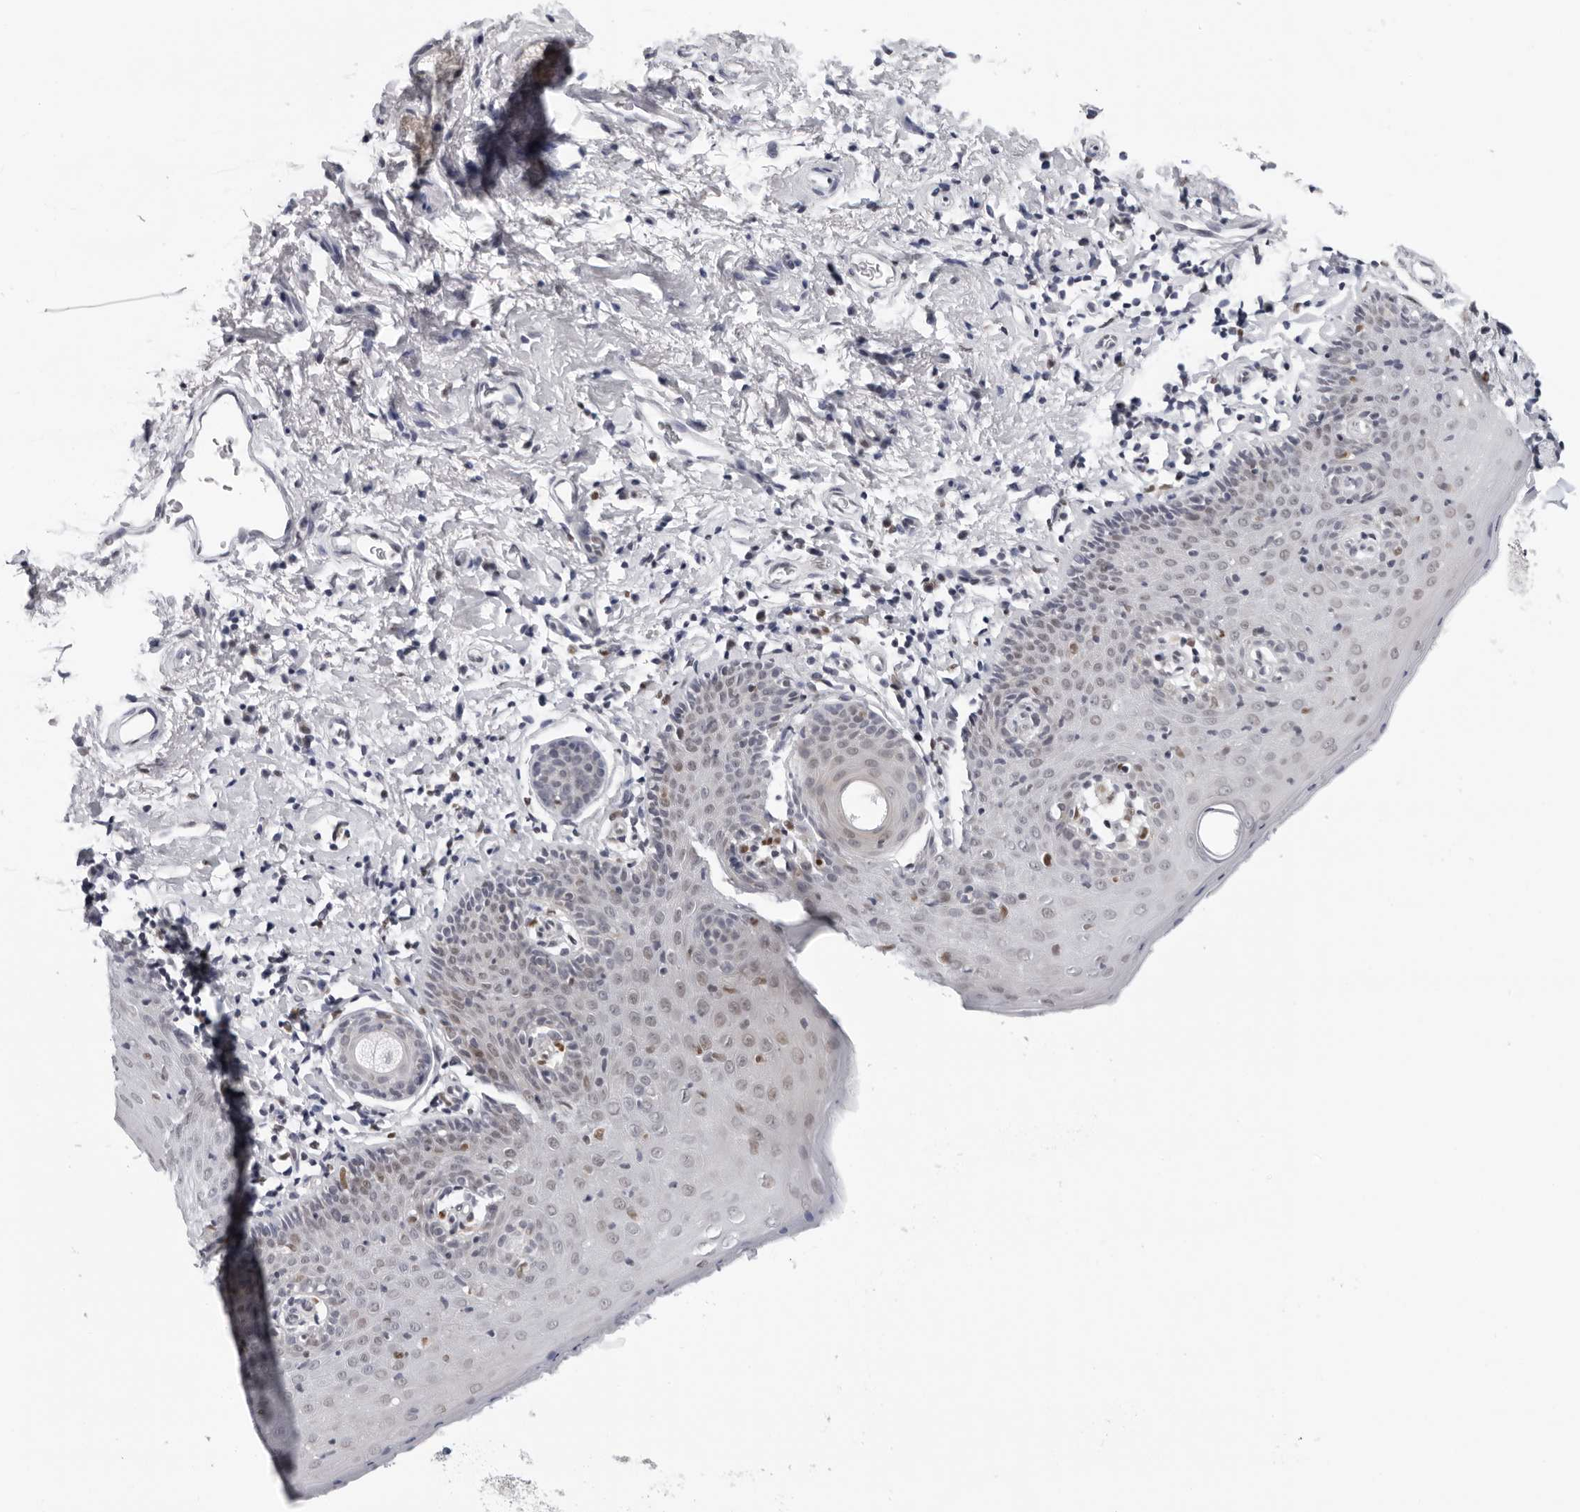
{"staining": {"intensity": "weak", "quantity": "<25%", "location": "nuclear"}, "tissue": "skin", "cell_type": "Epidermal cells", "image_type": "normal", "snomed": [{"axis": "morphology", "description": "Normal tissue, NOS"}, {"axis": "topography", "description": "Vulva"}], "caption": "Immunohistochemistry (IHC) of unremarkable human skin exhibits no expression in epidermal cells.", "gene": "CPT2", "patient": {"sex": "female", "age": 66}}